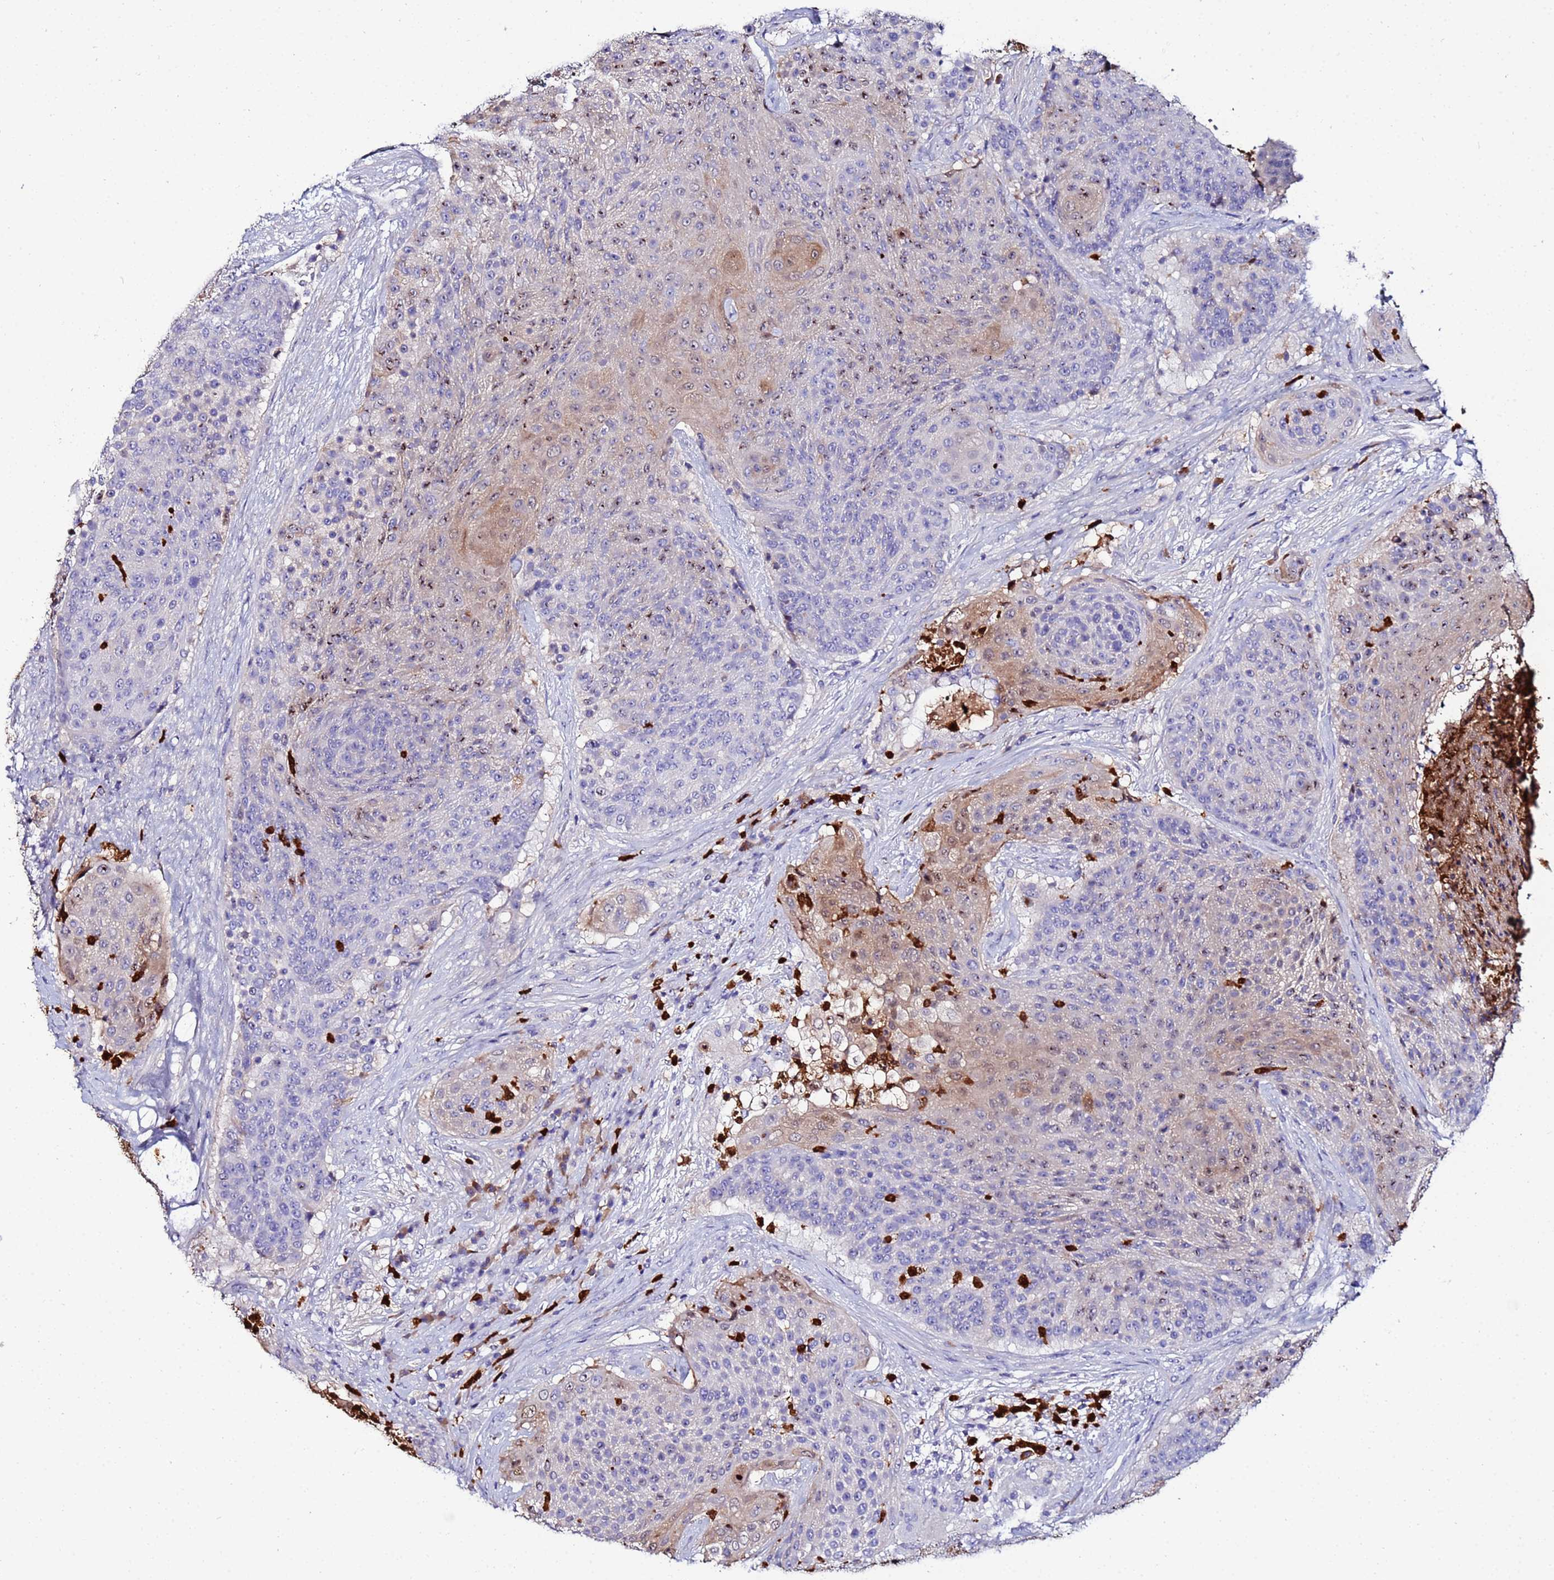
{"staining": {"intensity": "moderate", "quantity": "<25%", "location": "cytoplasmic/membranous,nuclear"}, "tissue": "urothelial cancer", "cell_type": "Tumor cells", "image_type": "cancer", "snomed": [{"axis": "morphology", "description": "Urothelial carcinoma, High grade"}, {"axis": "topography", "description": "Urinary bladder"}], "caption": "Human urothelial carcinoma (high-grade) stained with a brown dye shows moderate cytoplasmic/membranous and nuclear positive expression in about <25% of tumor cells.", "gene": "TUBAL3", "patient": {"sex": "female", "age": 63}}